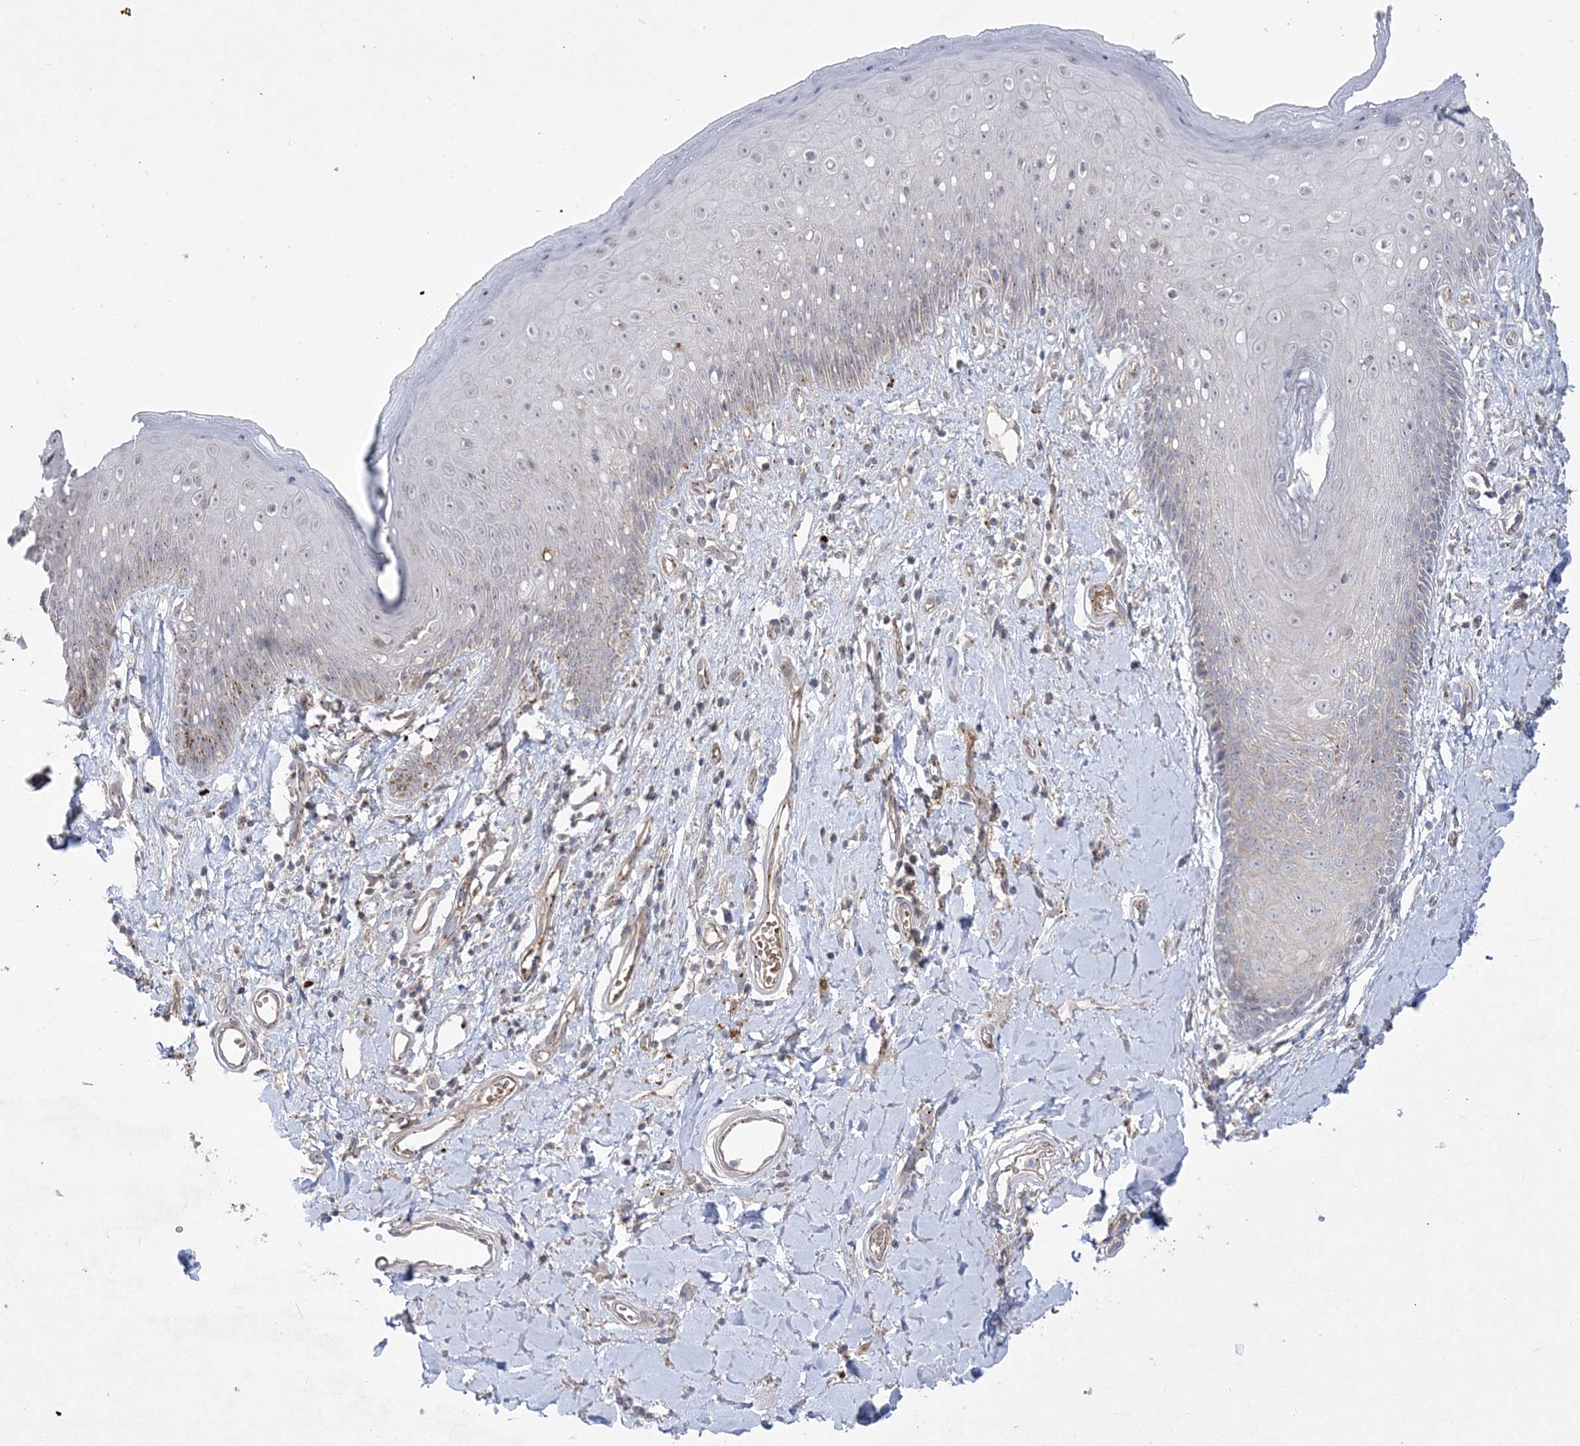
{"staining": {"intensity": "weak", "quantity": "<25%", "location": "cytoplasmic/membranous"}, "tissue": "skin", "cell_type": "Epidermal cells", "image_type": "normal", "snomed": [{"axis": "morphology", "description": "Normal tissue, NOS"}, {"axis": "morphology", "description": "Squamous cell carcinoma, NOS"}, {"axis": "topography", "description": "Vulva"}], "caption": "Immunohistochemistry (IHC) of unremarkable skin shows no expression in epidermal cells.", "gene": "ADAMTS12", "patient": {"sex": "female", "age": 85}}